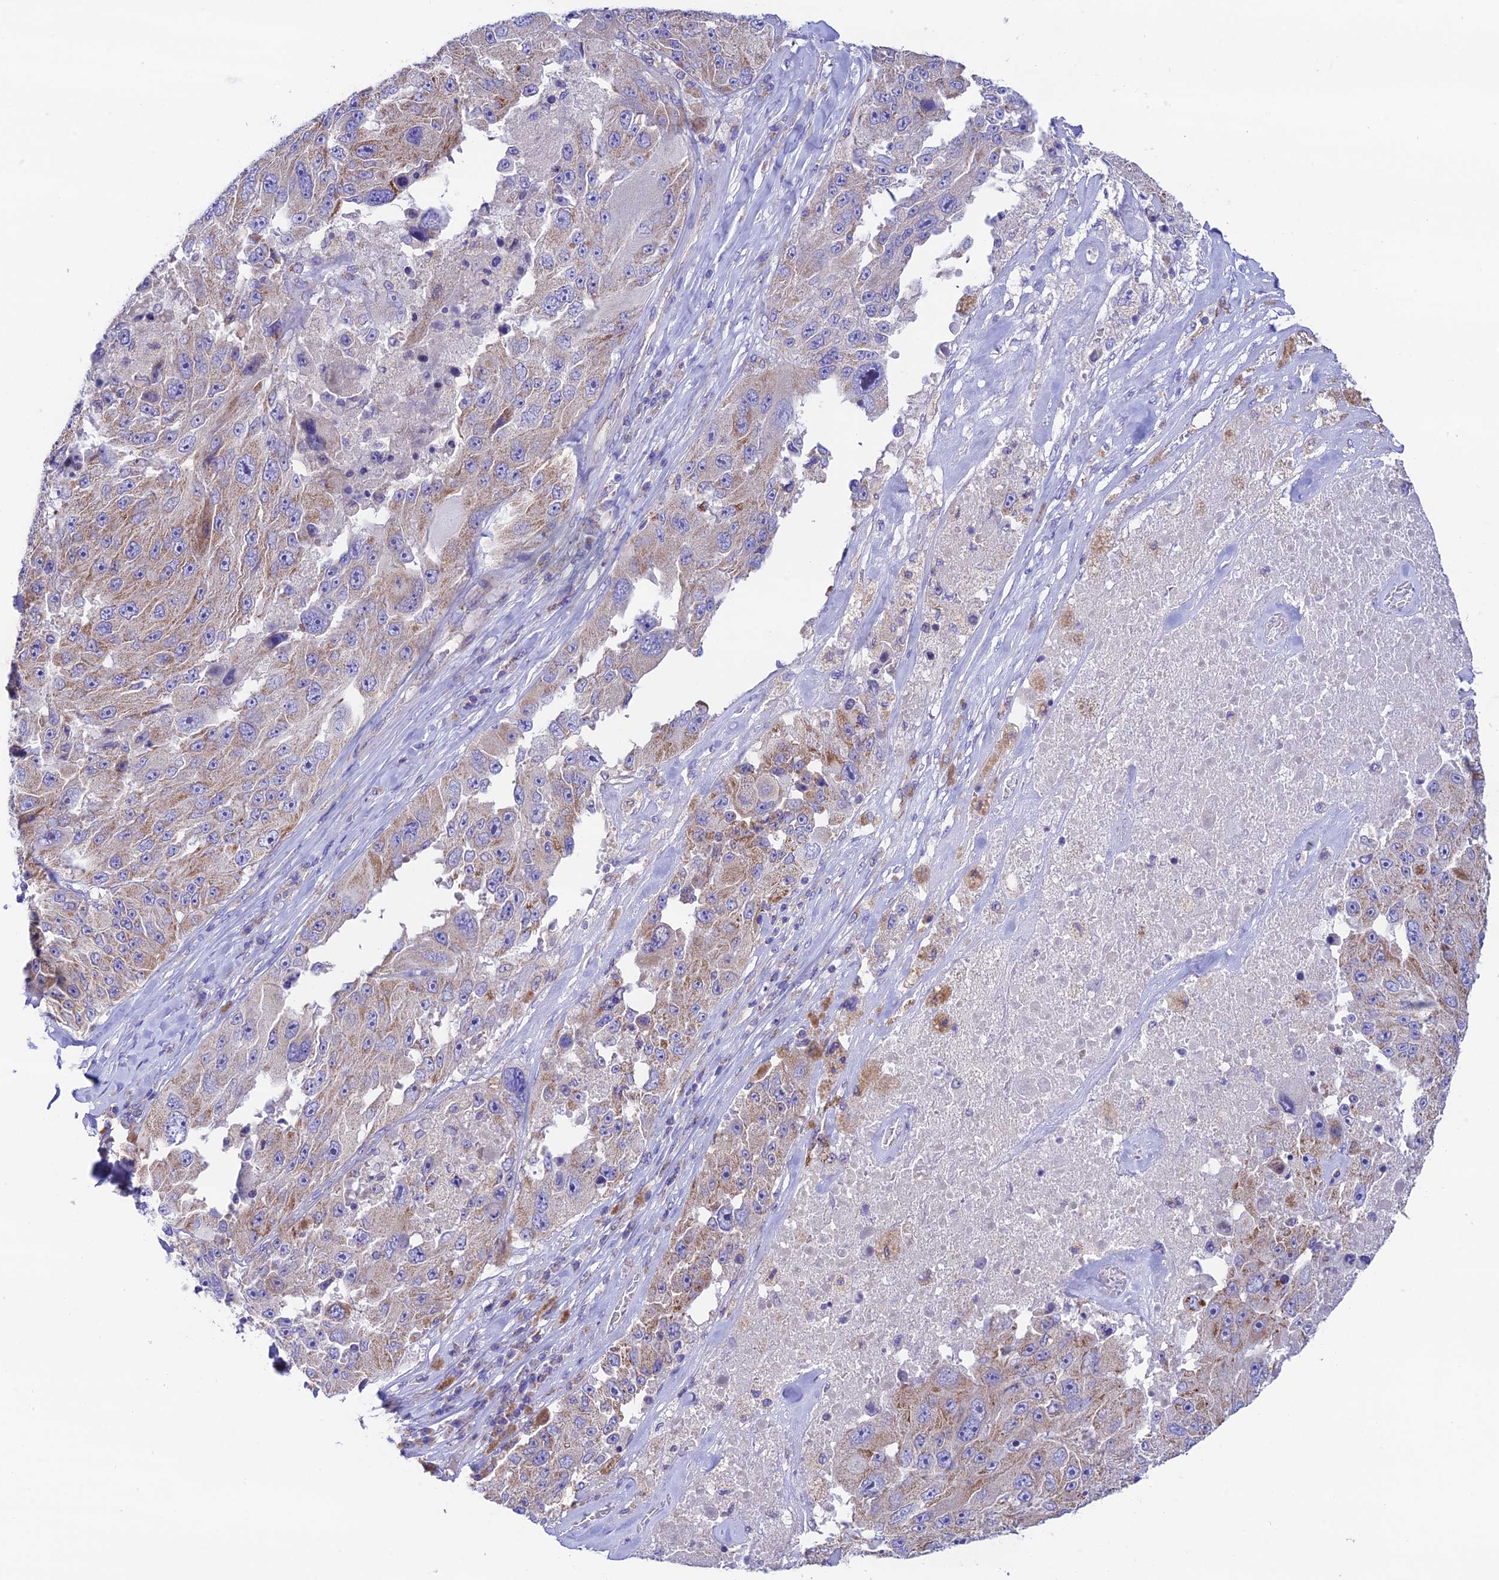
{"staining": {"intensity": "moderate", "quantity": "25%-75%", "location": "cytoplasmic/membranous"}, "tissue": "melanoma", "cell_type": "Tumor cells", "image_type": "cancer", "snomed": [{"axis": "morphology", "description": "Malignant melanoma, Metastatic site"}, {"axis": "topography", "description": "Lymph node"}], "caption": "This is a histology image of immunohistochemistry (IHC) staining of melanoma, which shows moderate expression in the cytoplasmic/membranous of tumor cells.", "gene": "HSDL2", "patient": {"sex": "male", "age": 62}}